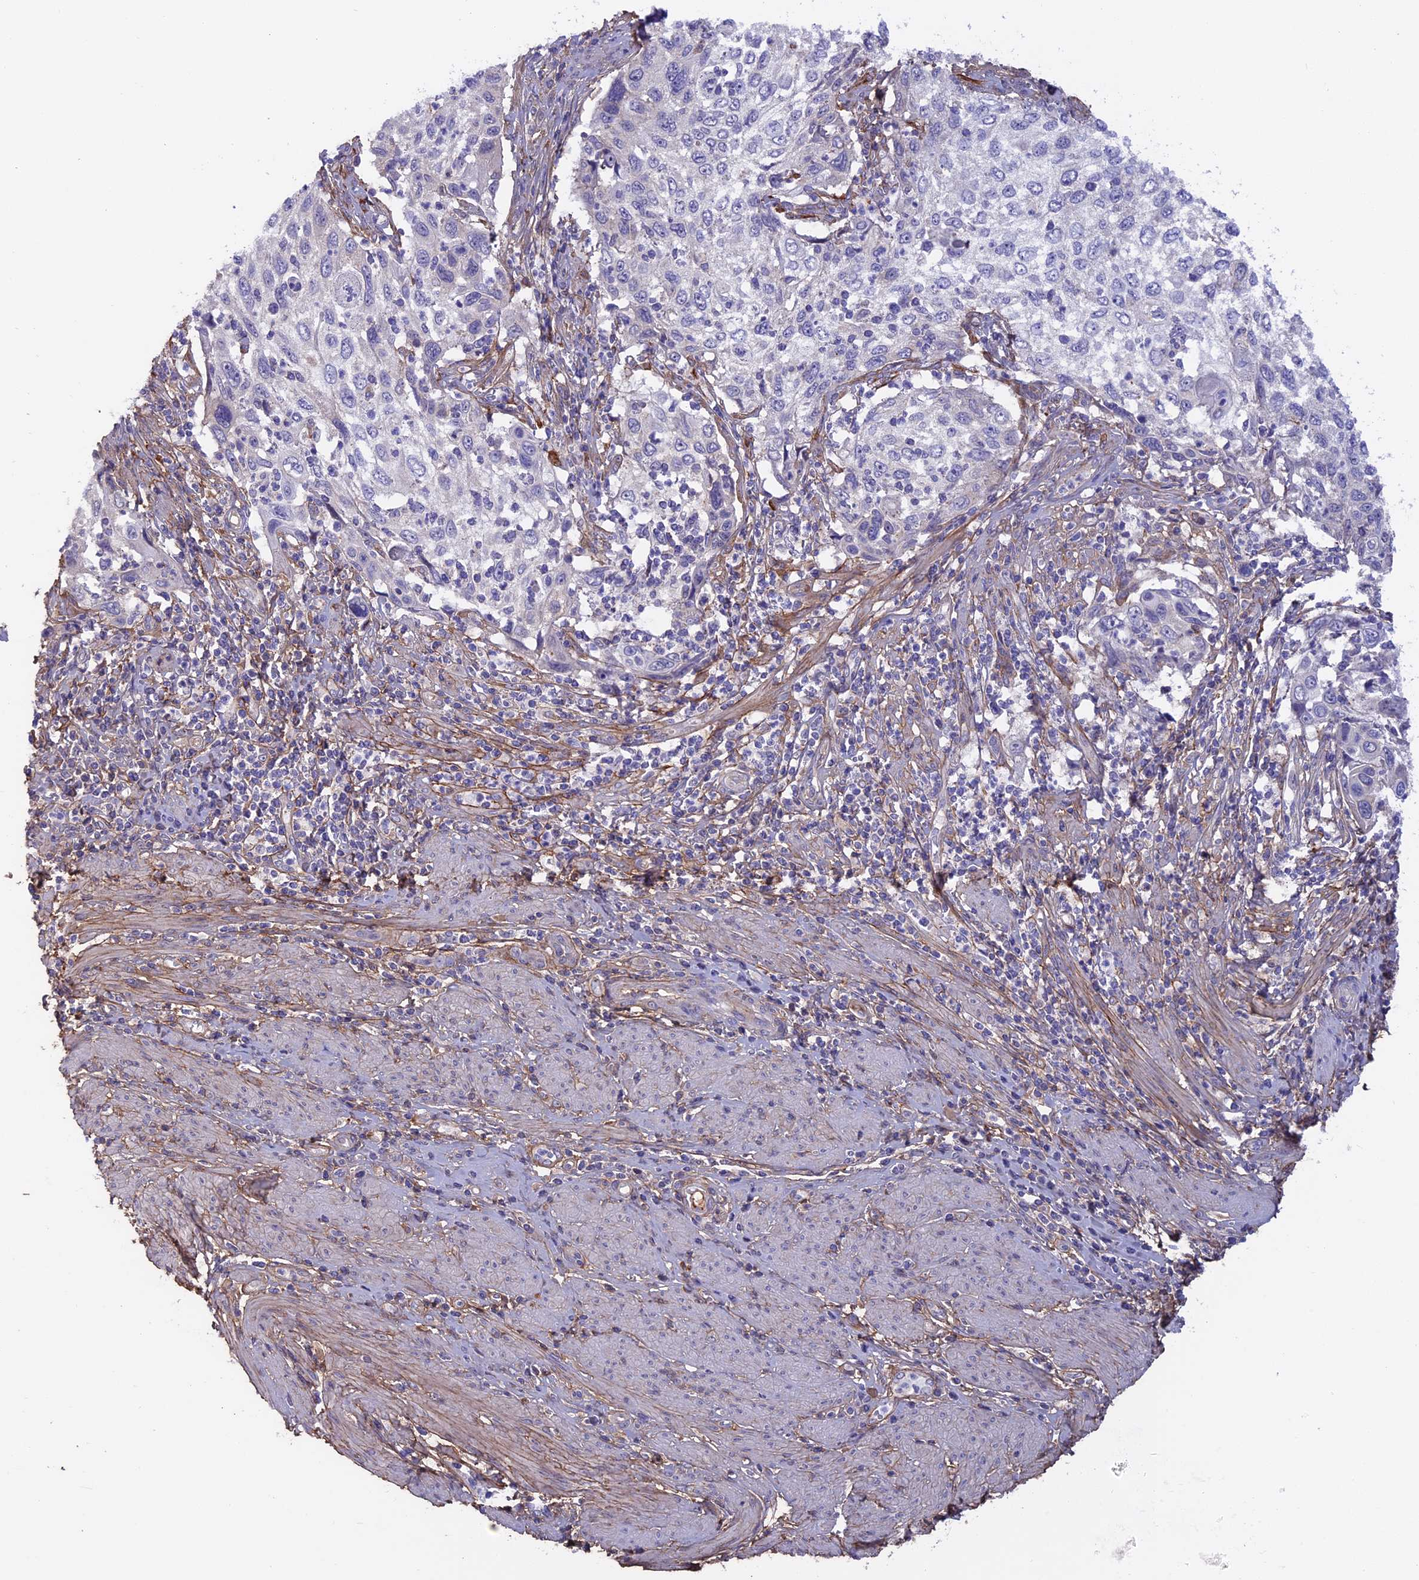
{"staining": {"intensity": "negative", "quantity": "none", "location": "none"}, "tissue": "cervical cancer", "cell_type": "Tumor cells", "image_type": "cancer", "snomed": [{"axis": "morphology", "description": "Squamous cell carcinoma, NOS"}, {"axis": "topography", "description": "Cervix"}], "caption": "The IHC image has no significant expression in tumor cells of cervical cancer (squamous cell carcinoma) tissue.", "gene": "COL4A3", "patient": {"sex": "female", "age": 70}}